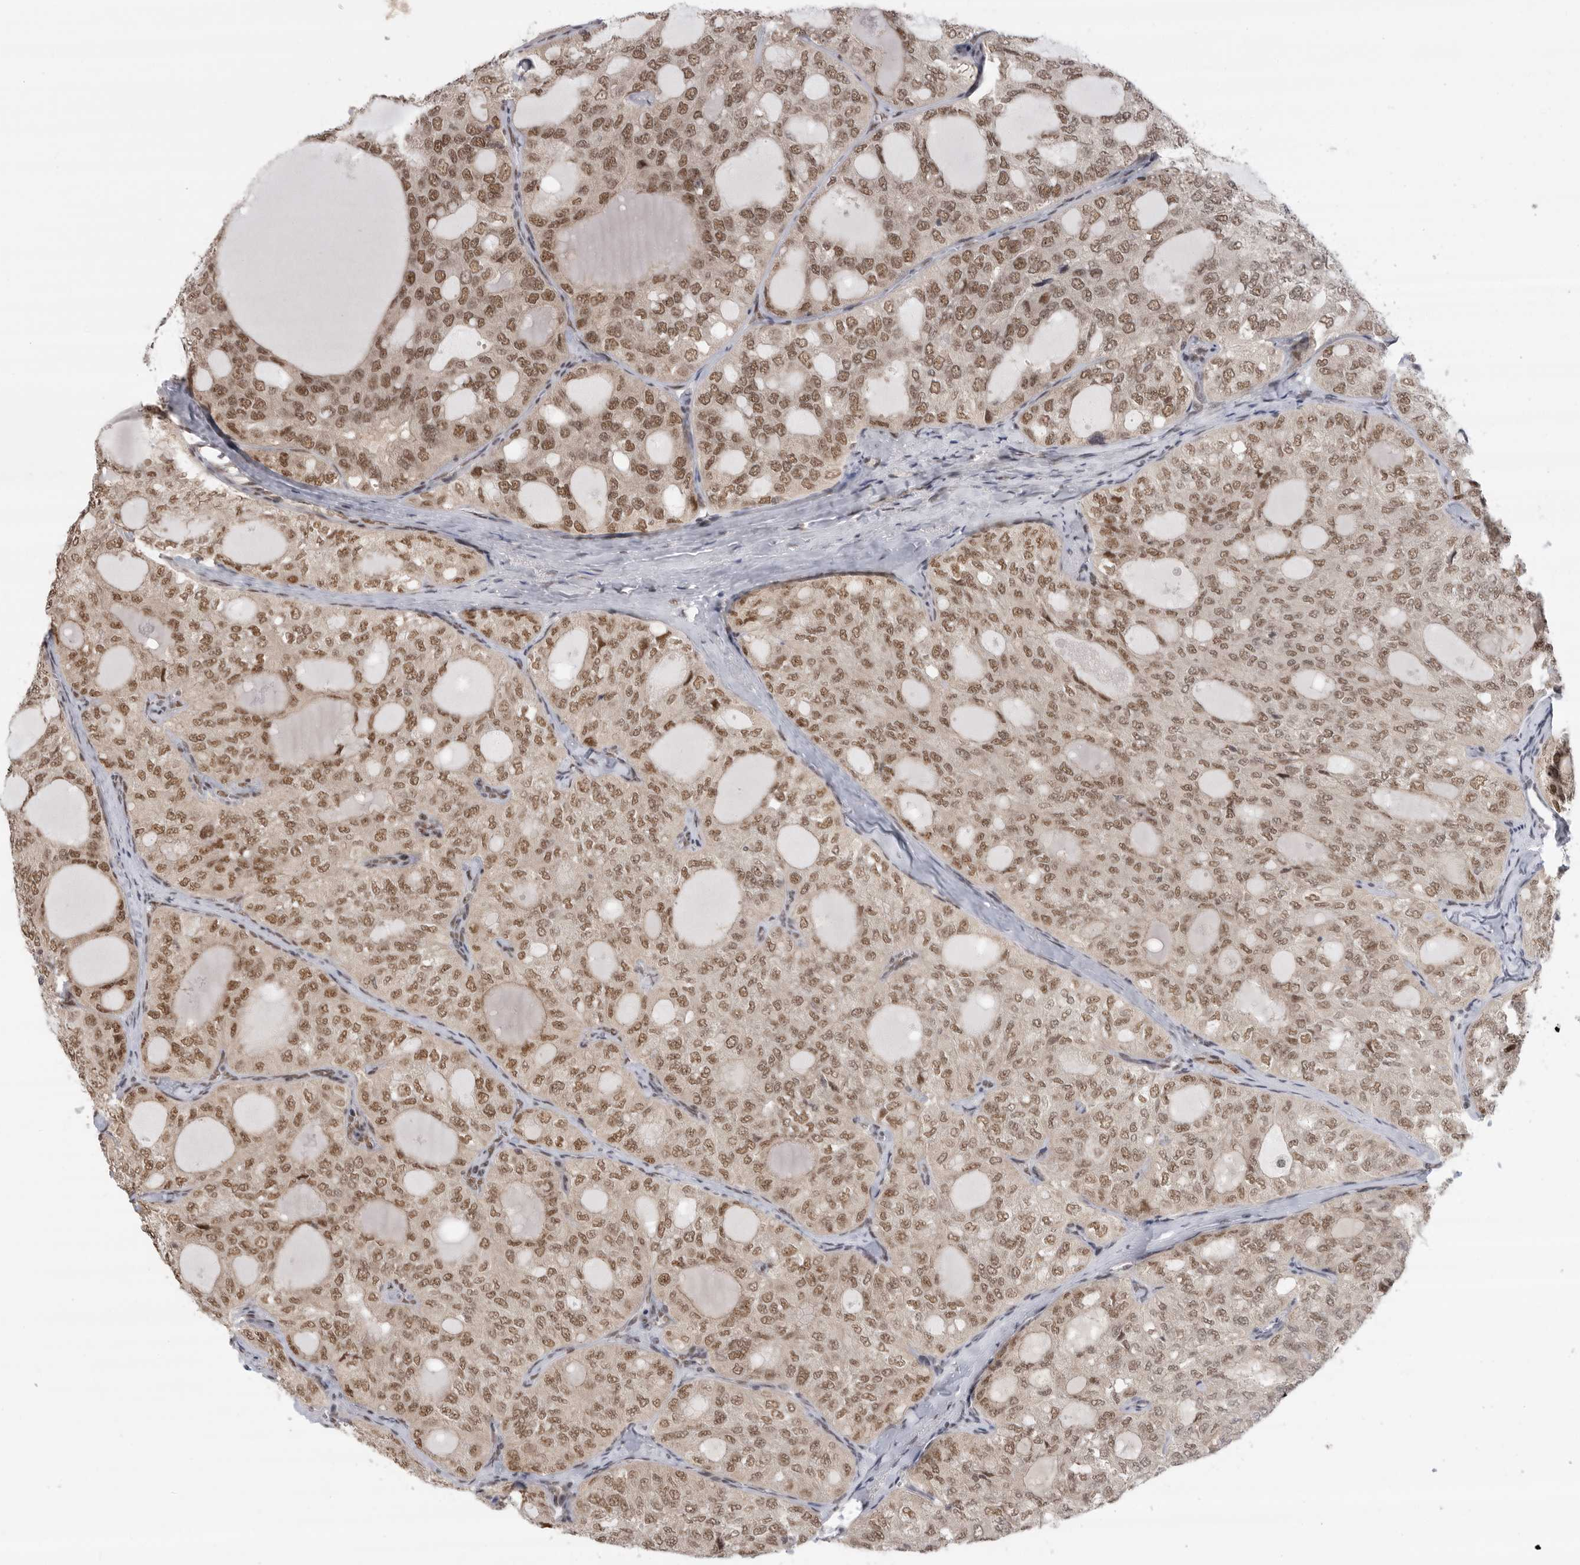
{"staining": {"intensity": "moderate", "quantity": ">75%", "location": "nuclear"}, "tissue": "thyroid cancer", "cell_type": "Tumor cells", "image_type": "cancer", "snomed": [{"axis": "morphology", "description": "Follicular adenoma carcinoma, NOS"}, {"axis": "topography", "description": "Thyroid gland"}], "caption": "This micrograph shows IHC staining of thyroid cancer (follicular adenoma carcinoma), with medium moderate nuclear expression in about >75% of tumor cells.", "gene": "ZNF830", "patient": {"sex": "male", "age": 75}}